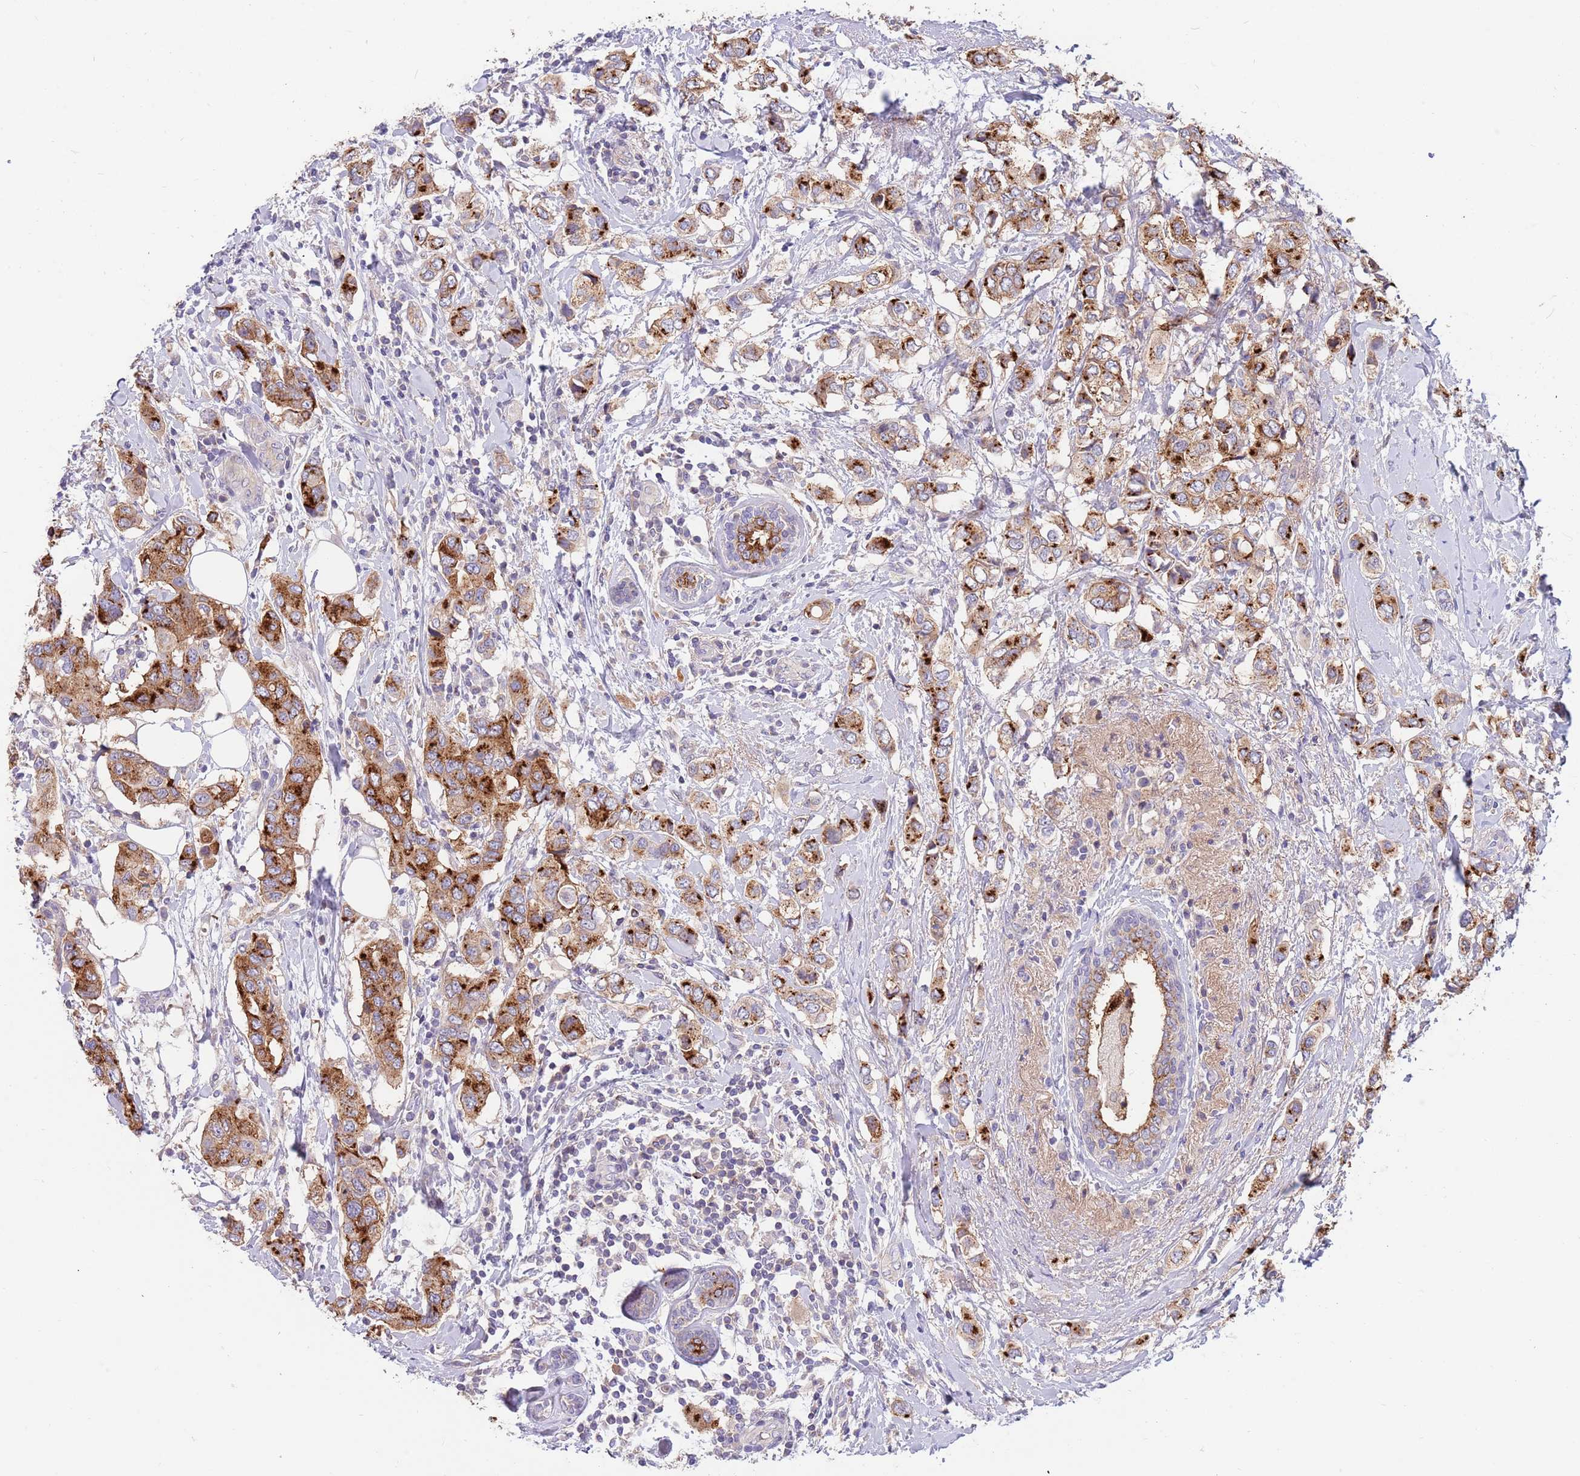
{"staining": {"intensity": "strong", "quantity": ">75%", "location": "cytoplasmic/membranous"}, "tissue": "breast cancer", "cell_type": "Tumor cells", "image_type": "cancer", "snomed": [{"axis": "morphology", "description": "Lobular carcinoma"}, {"axis": "topography", "description": "Breast"}], "caption": "Brown immunohistochemical staining in breast cancer shows strong cytoplasmic/membranous positivity in about >75% of tumor cells. The staining was performed using DAB (3,3'-diaminobenzidine), with brown indicating positive protein expression. Nuclei are stained blue with hematoxylin.", "gene": "BORCS5", "patient": {"sex": "female", "age": 51}}